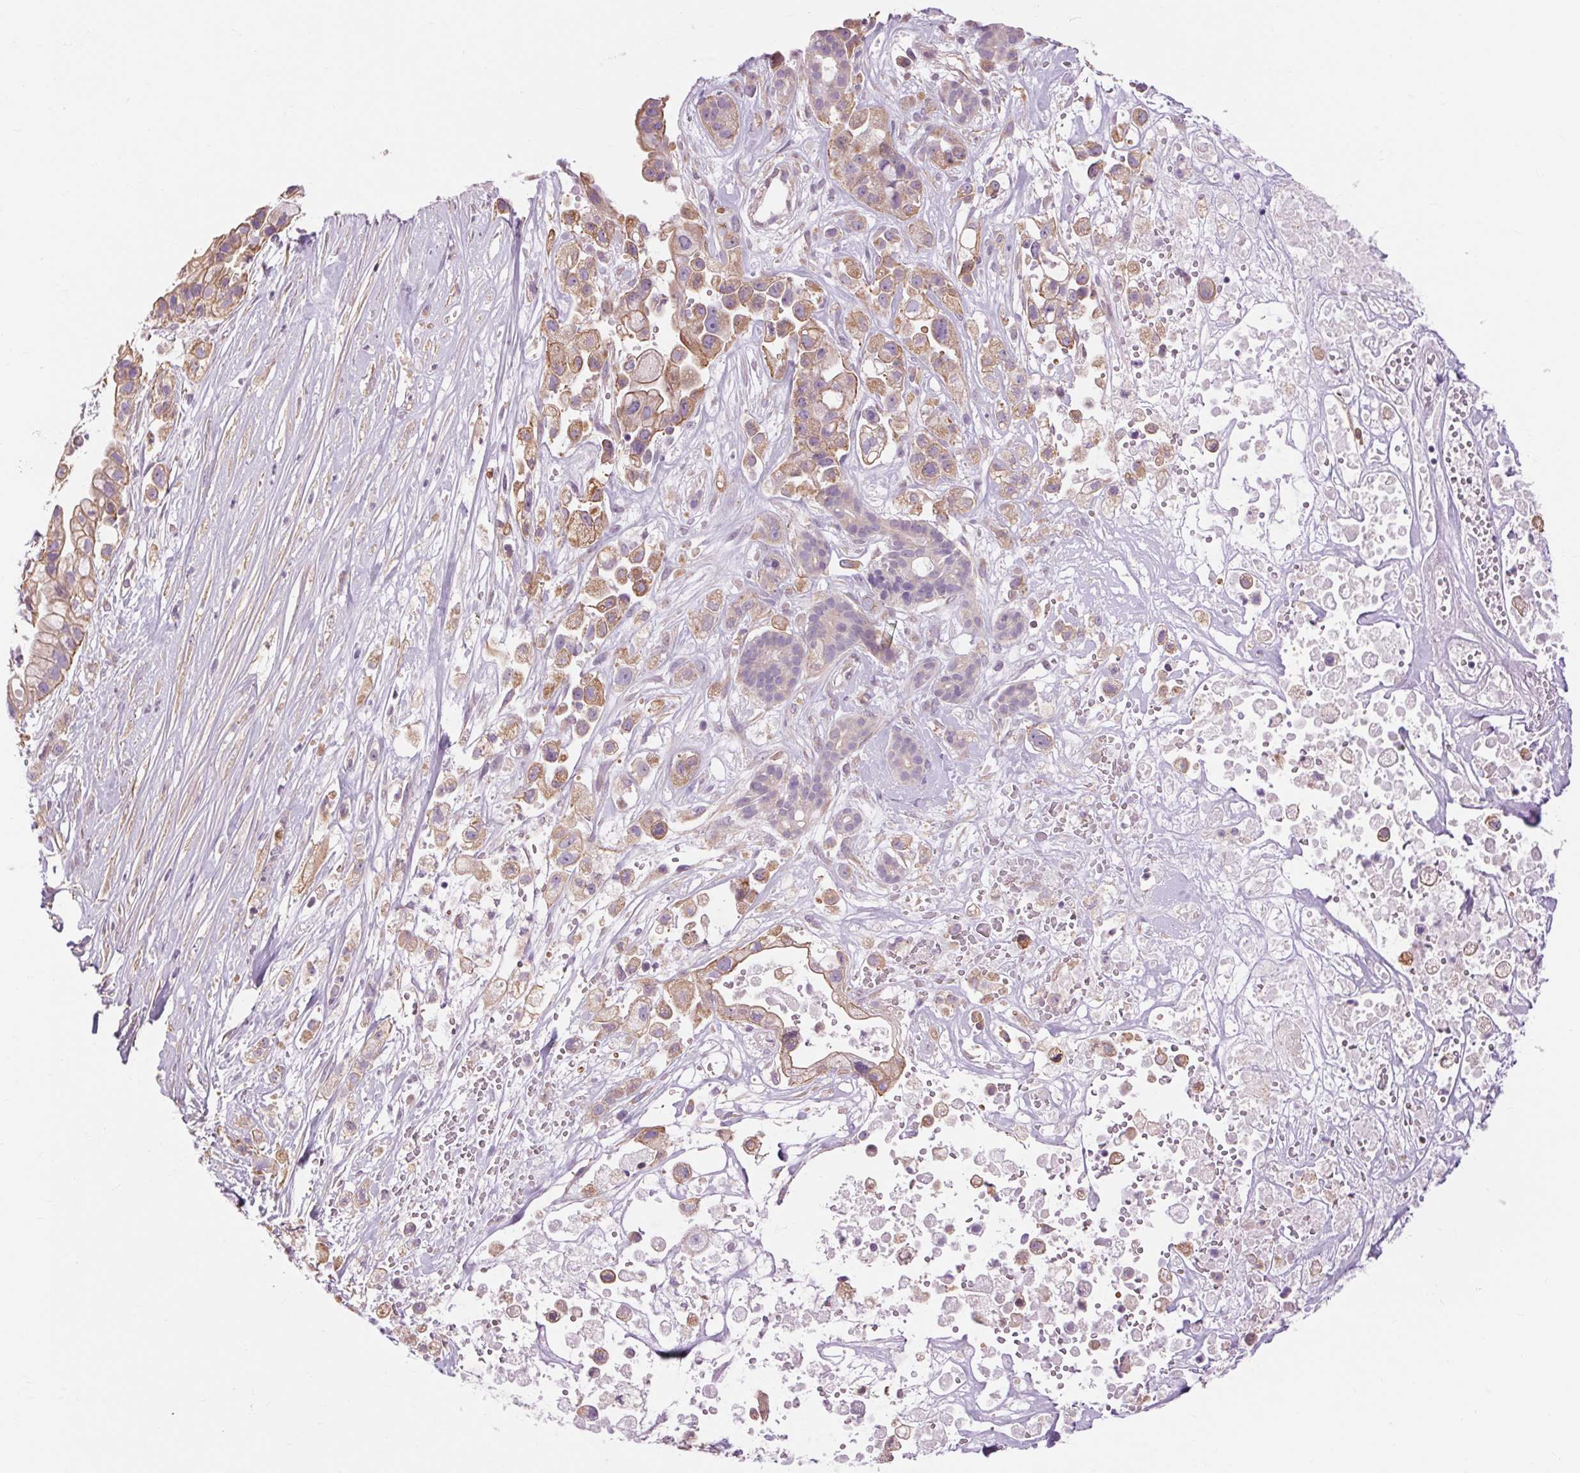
{"staining": {"intensity": "moderate", "quantity": "25%-75%", "location": "cytoplasmic/membranous"}, "tissue": "pancreatic cancer", "cell_type": "Tumor cells", "image_type": "cancer", "snomed": [{"axis": "morphology", "description": "Adenocarcinoma, NOS"}, {"axis": "topography", "description": "Pancreas"}], "caption": "Approximately 25%-75% of tumor cells in adenocarcinoma (pancreatic) show moderate cytoplasmic/membranous protein positivity as visualized by brown immunohistochemical staining.", "gene": "TM6SF1", "patient": {"sex": "male", "age": 44}}